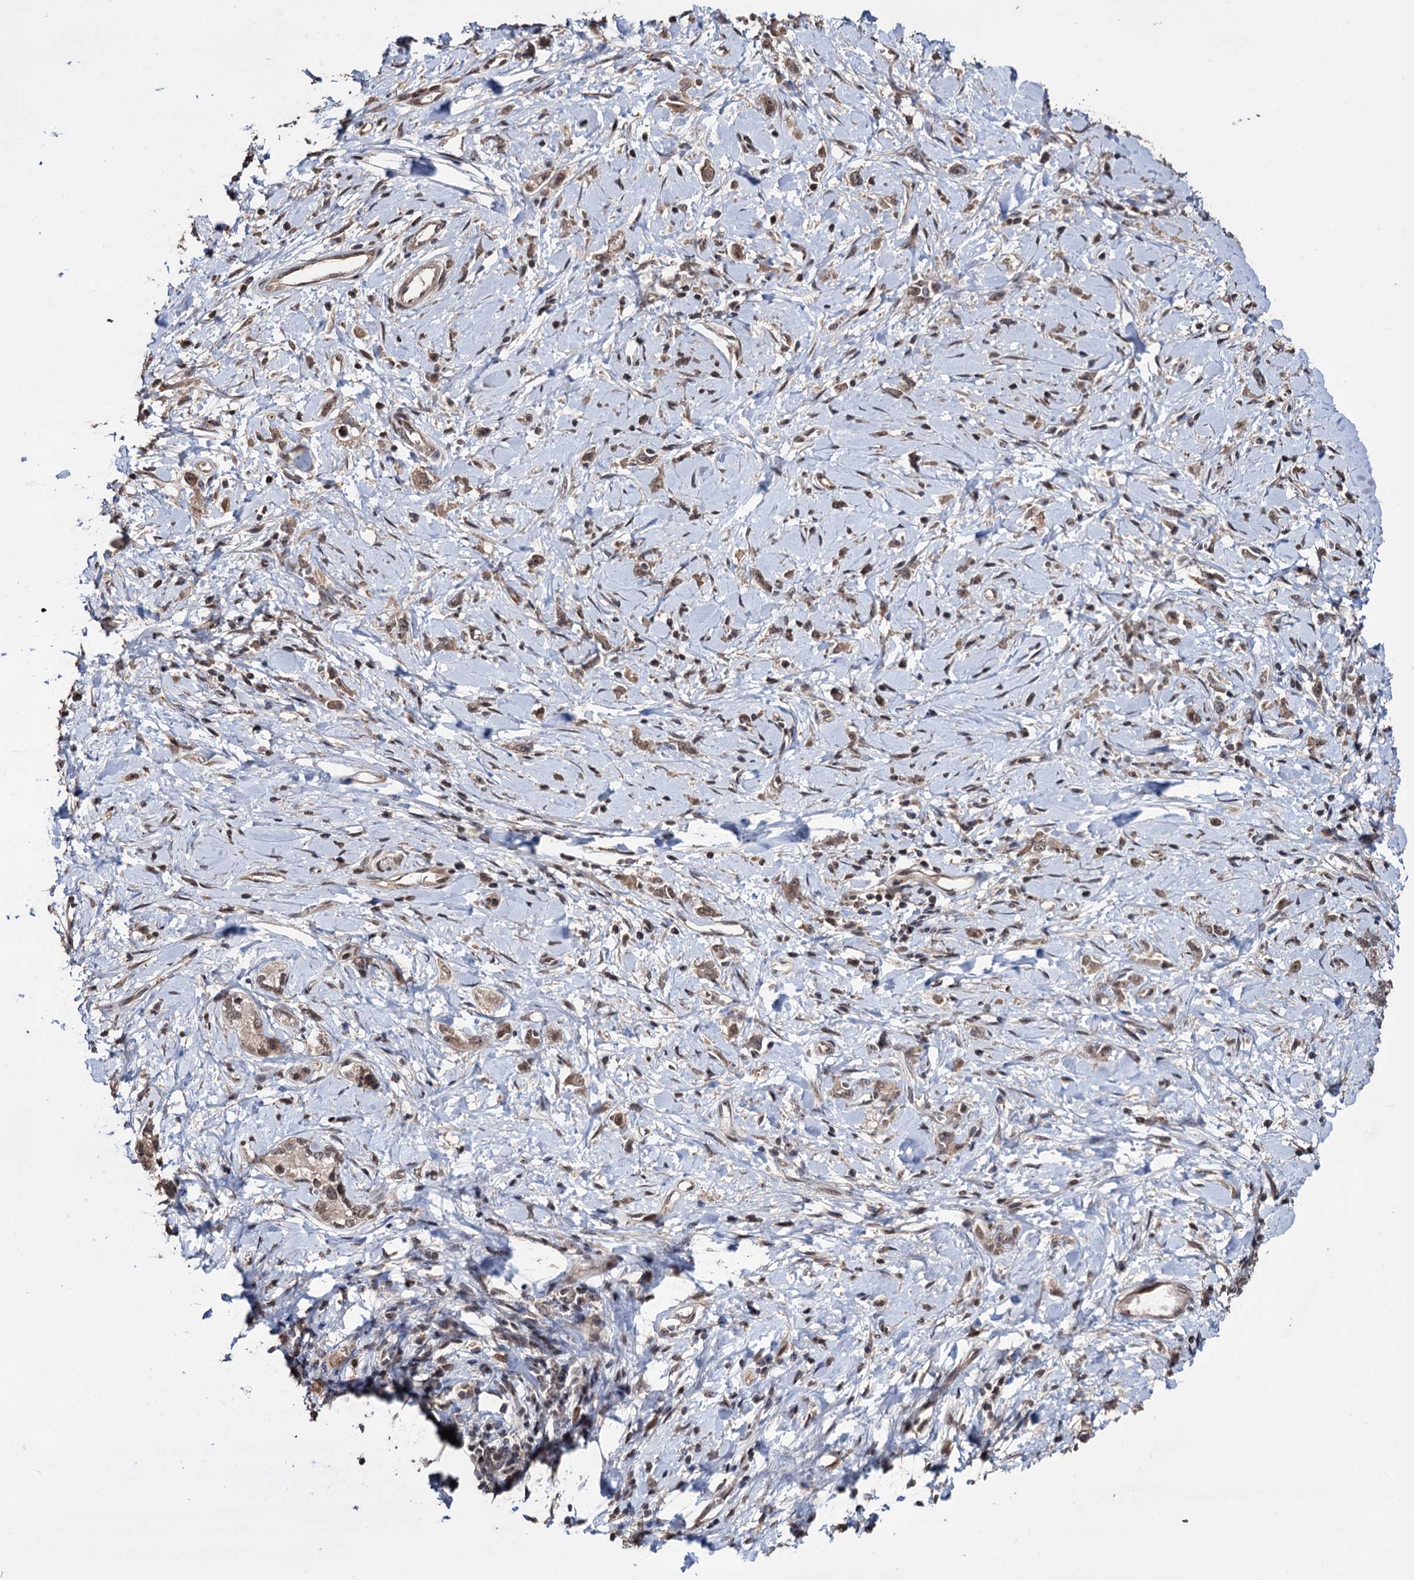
{"staining": {"intensity": "moderate", "quantity": "25%-75%", "location": "cytoplasmic/membranous,nuclear"}, "tissue": "stomach cancer", "cell_type": "Tumor cells", "image_type": "cancer", "snomed": [{"axis": "morphology", "description": "Adenocarcinoma, NOS"}, {"axis": "topography", "description": "Stomach"}], "caption": "Stomach adenocarcinoma stained with a protein marker demonstrates moderate staining in tumor cells.", "gene": "KLF5", "patient": {"sex": "female", "age": 76}}